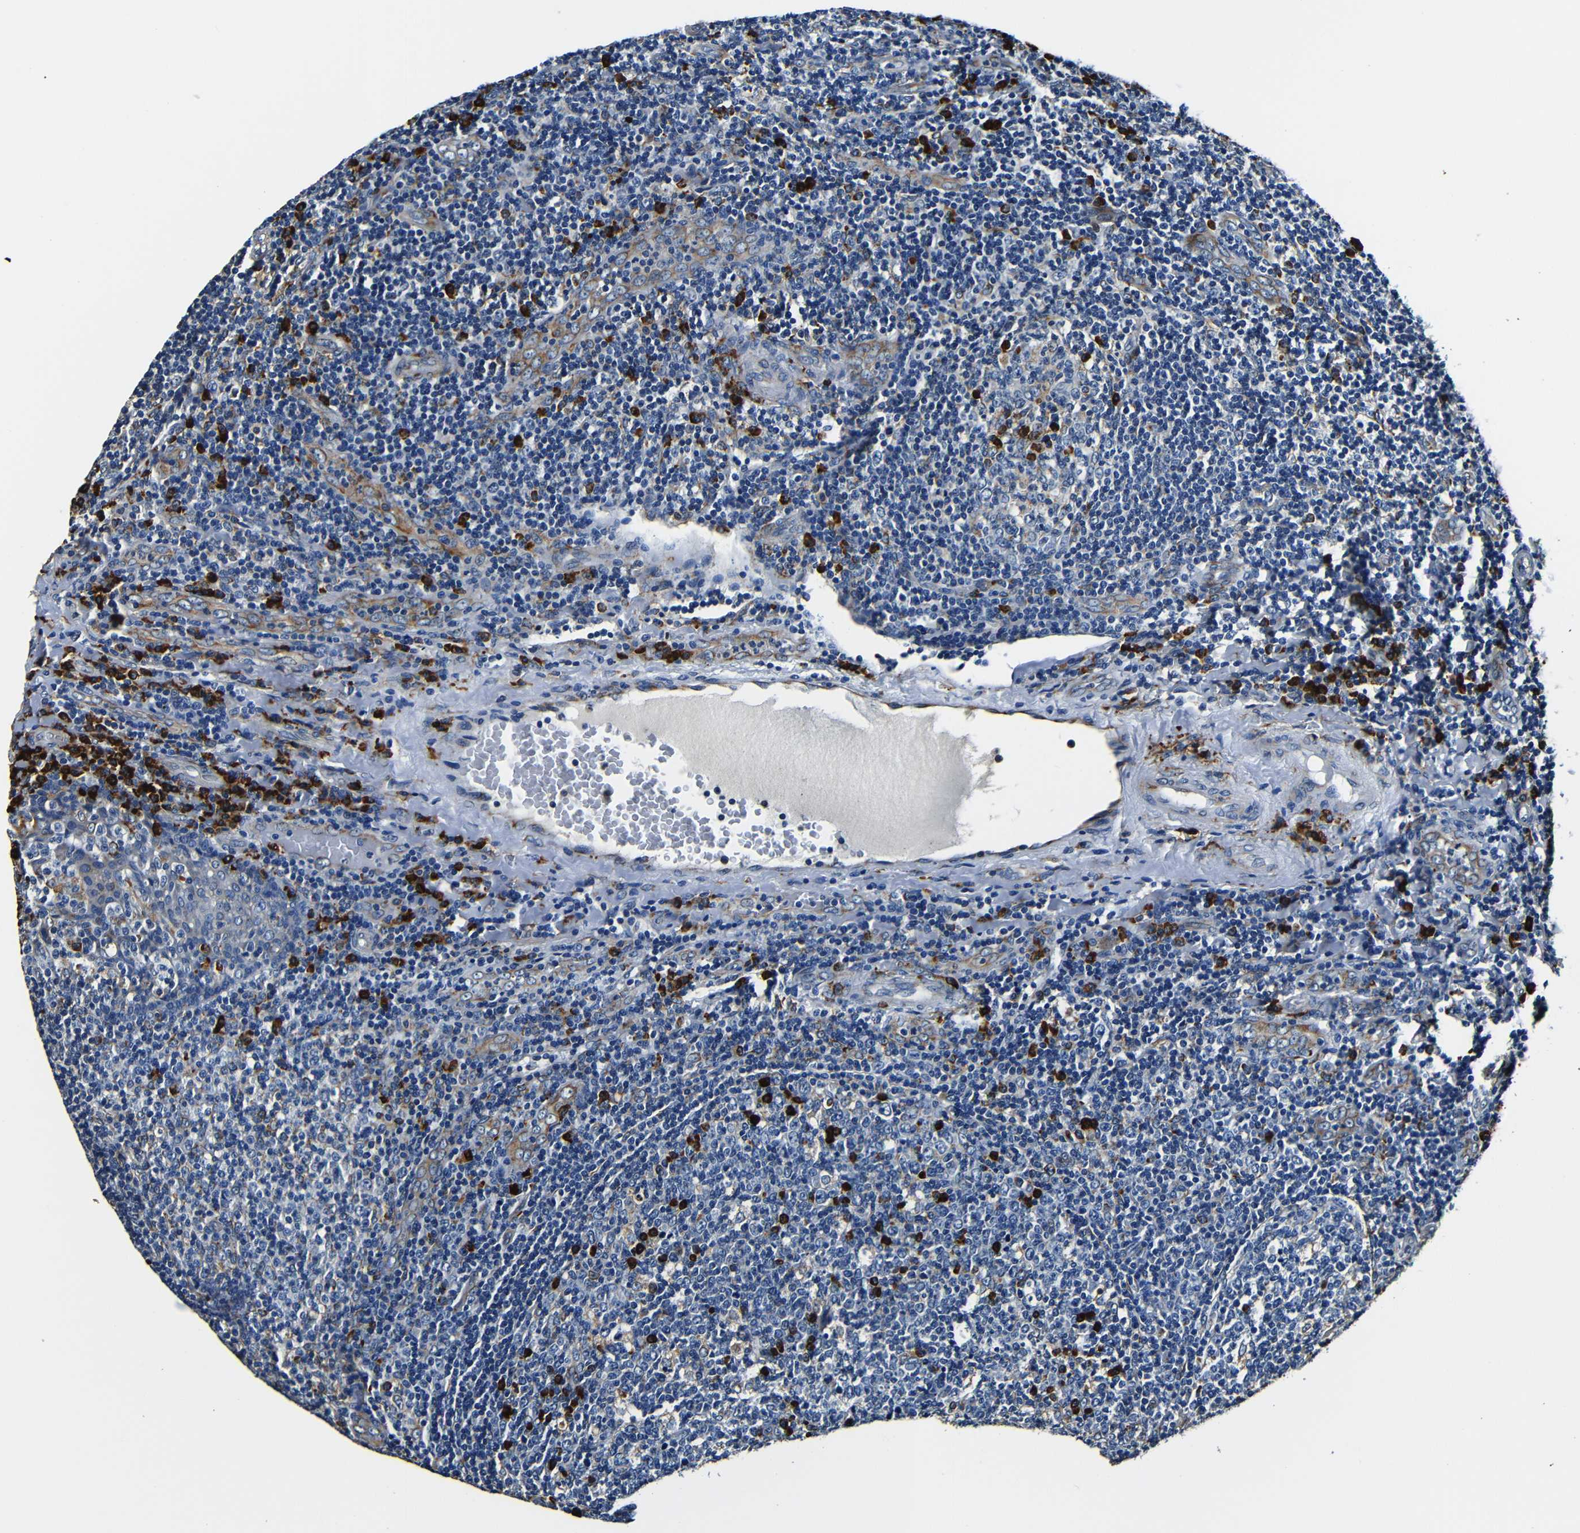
{"staining": {"intensity": "strong", "quantity": "<25%", "location": "cytoplasmic/membranous"}, "tissue": "tonsil", "cell_type": "Germinal center cells", "image_type": "normal", "snomed": [{"axis": "morphology", "description": "Normal tissue, NOS"}, {"axis": "topography", "description": "Tonsil"}], "caption": "Immunohistochemistry of unremarkable tonsil reveals medium levels of strong cytoplasmic/membranous staining in about <25% of germinal center cells. (DAB (3,3'-diaminobenzidine) IHC with brightfield microscopy, high magnification).", "gene": "RRBP1", "patient": {"sex": "male", "age": 17}}